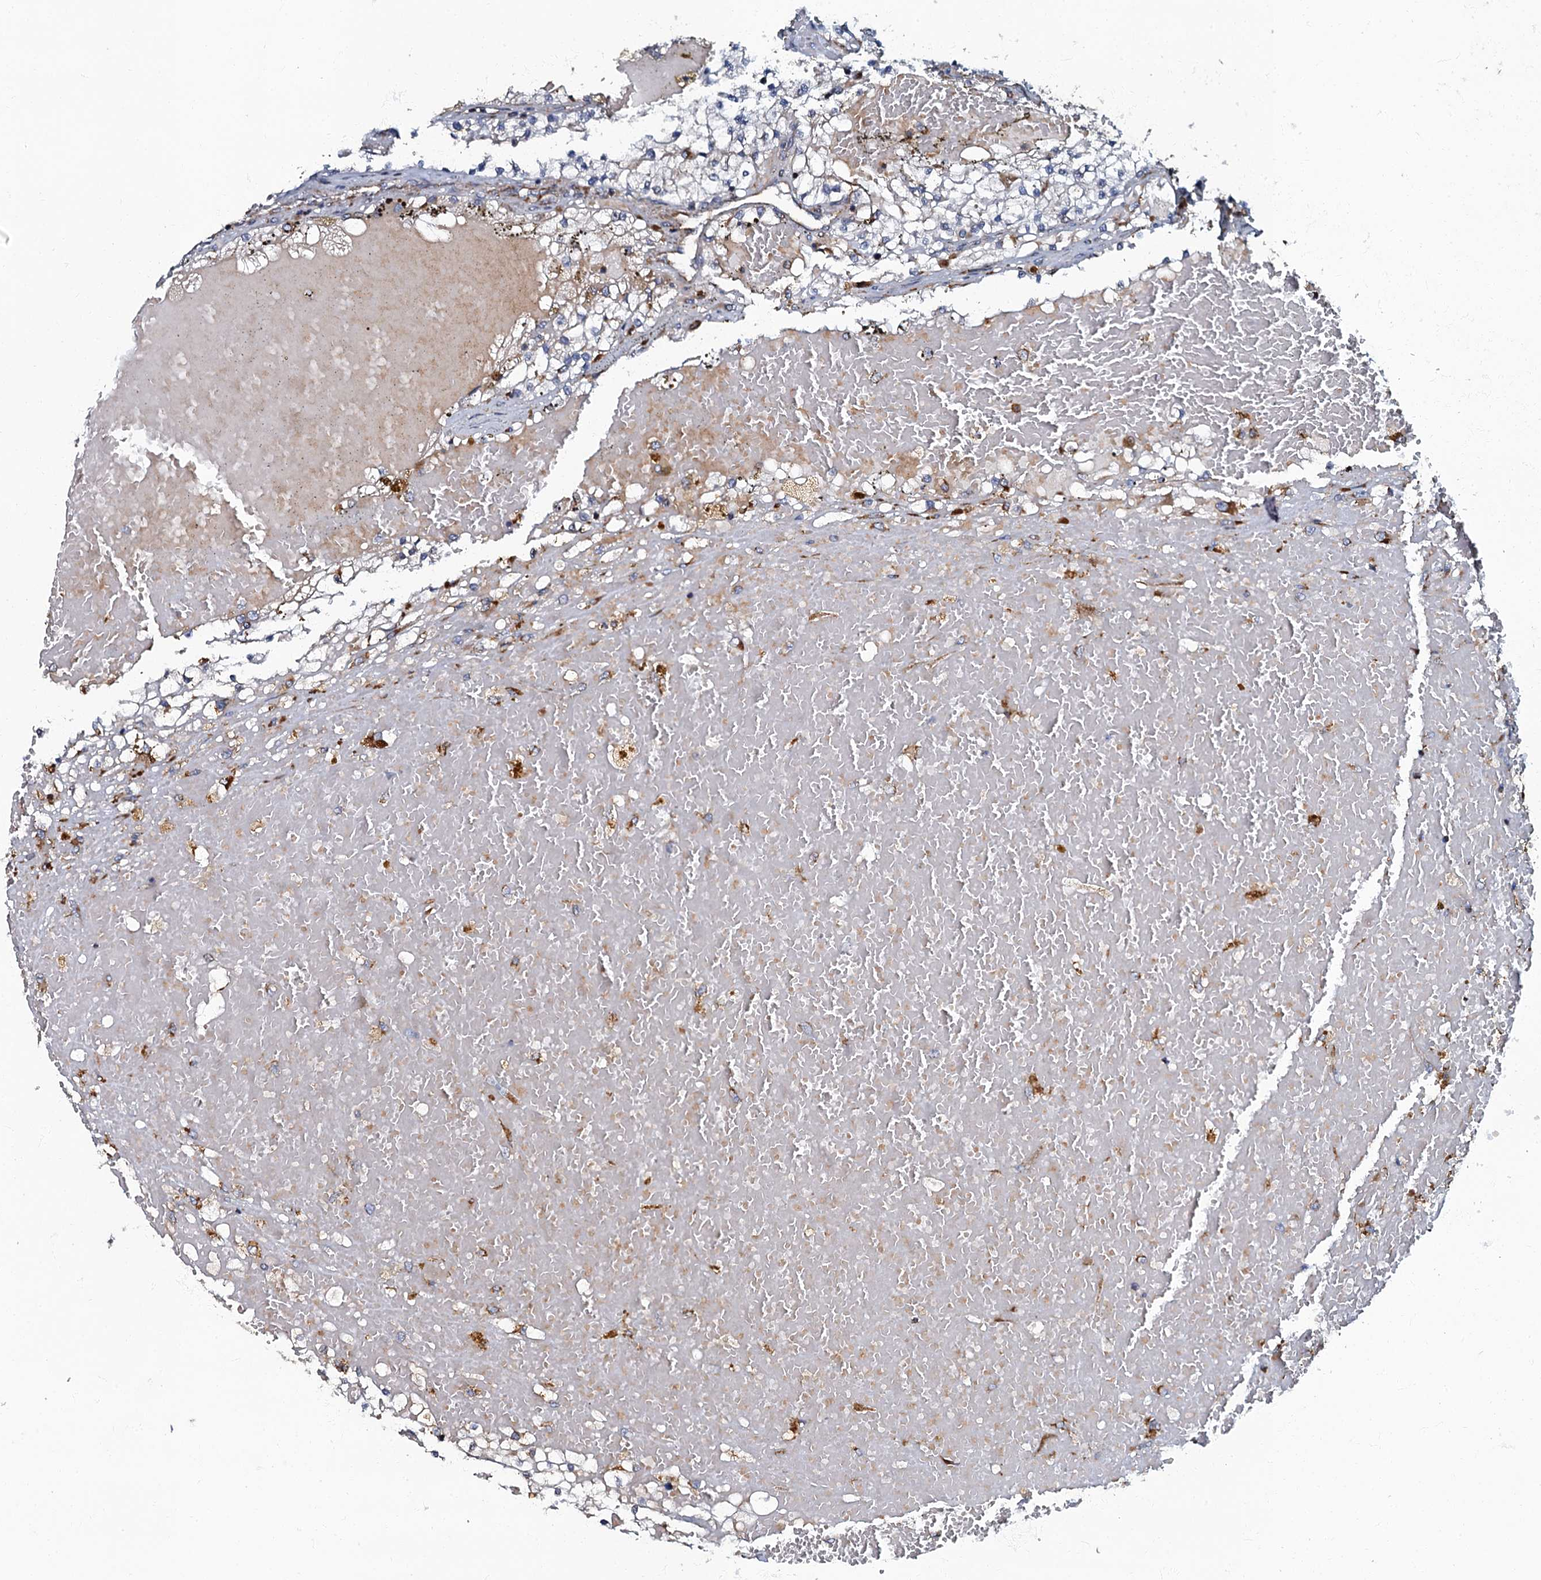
{"staining": {"intensity": "weak", "quantity": "<25%", "location": "cytoplasmic/membranous"}, "tissue": "renal cancer", "cell_type": "Tumor cells", "image_type": "cancer", "snomed": [{"axis": "morphology", "description": "Normal tissue, NOS"}, {"axis": "morphology", "description": "Adenocarcinoma, NOS"}, {"axis": "topography", "description": "Kidney"}], "caption": "IHC photomicrograph of renal adenocarcinoma stained for a protein (brown), which displays no positivity in tumor cells.", "gene": "NDUFA12", "patient": {"sex": "male", "age": 68}}